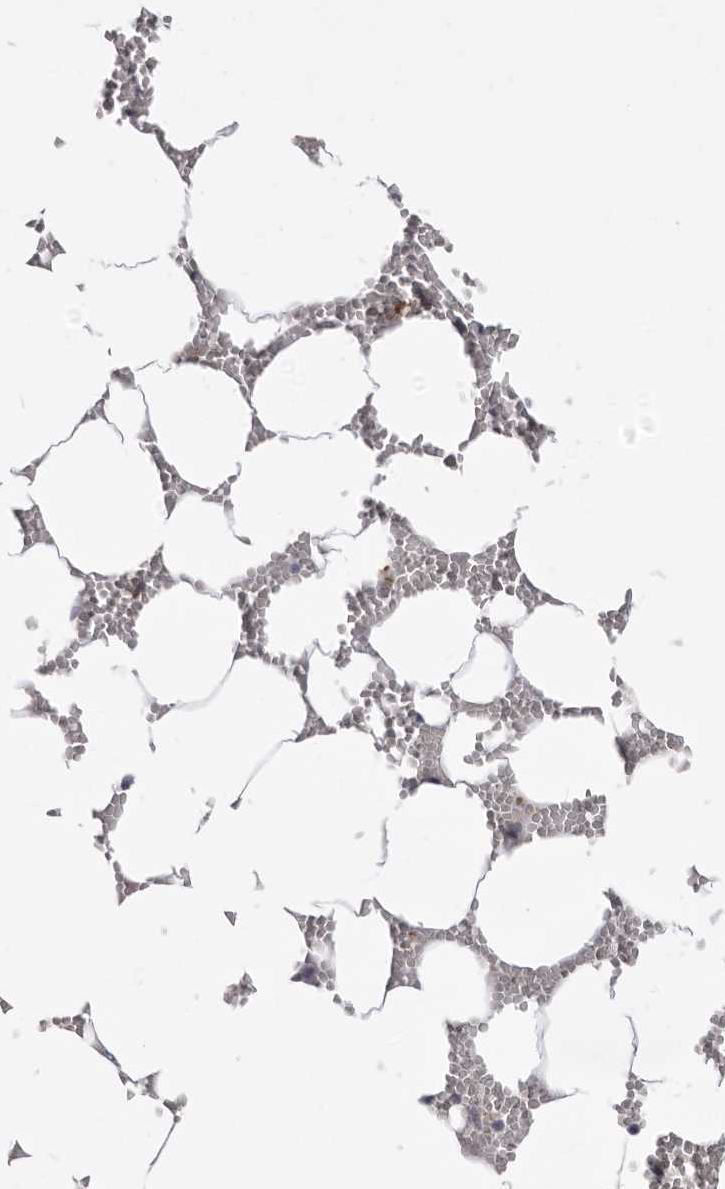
{"staining": {"intensity": "negative", "quantity": "none", "location": "none"}, "tissue": "bone marrow", "cell_type": "Hematopoietic cells", "image_type": "normal", "snomed": [{"axis": "morphology", "description": "Normal tissue, NOS"}, {"axis": "topography", "description": "Bone marrow"}], "caption": "Immunohistochemistry (IHC) micrograph of benign bone marrow stained for a protein (brown), which exhibits no expression in hematopoietic cells.", "gene": "SUGCT", "patient": {"sex": "male", "age": 70}}